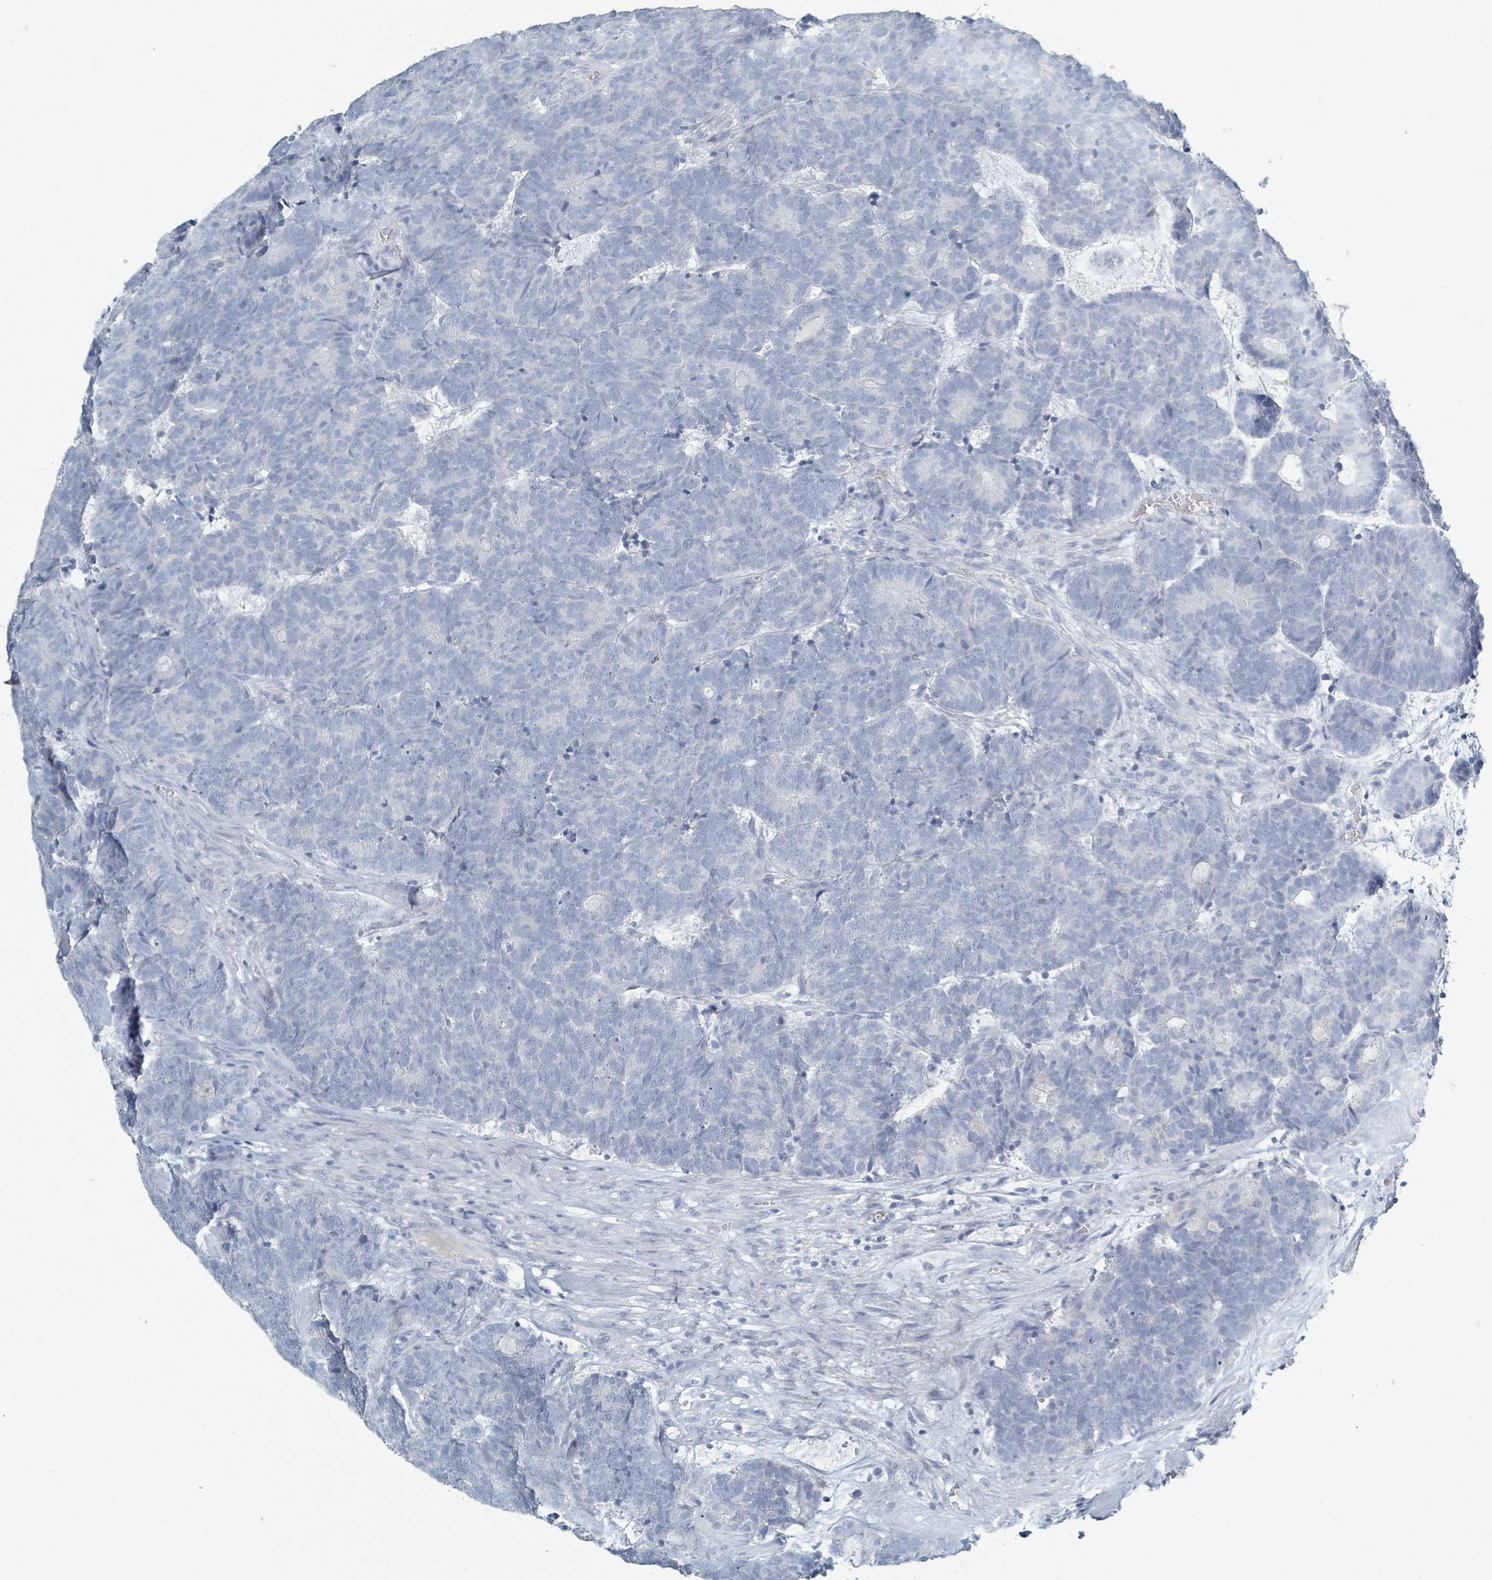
{"staining": {"intensity": "negative", "quantity": "none", "location": "none"}, "tissue": "head and neck cancer", "cell_type": "Tumor cells", "image_type": "cancer", "snomed": [{"axis": "morphology", "description": "Adenocarcinoma, NOS"}, {"axis": "topography", "description": "Head-Neck"}], "caption": "Adenocarcinoma (head and neck) stained for a protein using IHC reveals no staining tumor cells.", "gene": "HEATR5A", "patient": {"sex": "female", "age": 81}}